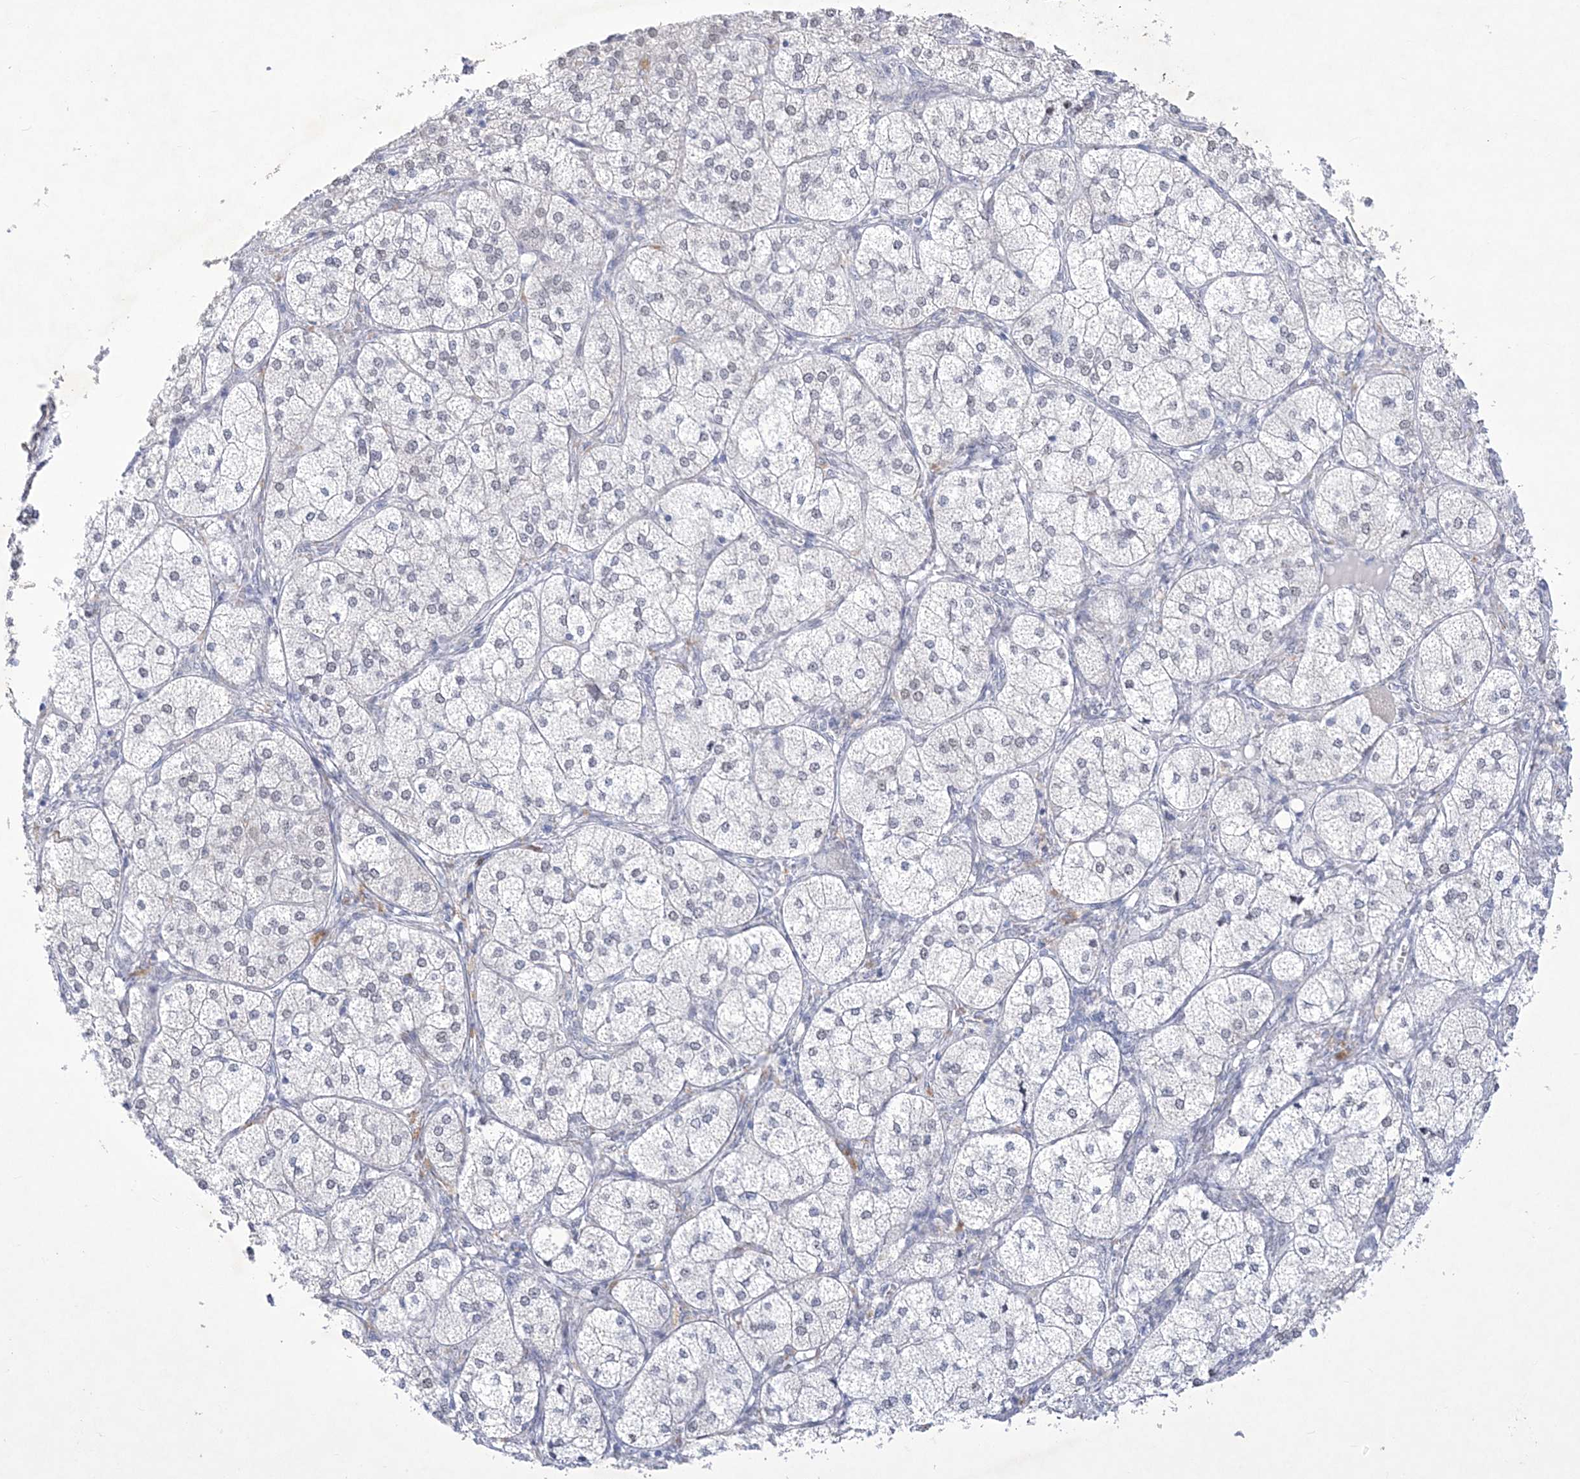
{"staining": {"intensity": "weak", "quantity": "<25%", "location": "nuclear"}, "tissue": "adrenal gland", "cell_type": "Glandular cells", "image_type": "normal", "snomed": [{"axis": "morphology", "description": "Normal tissue, NOS"}, {"axis": "topography", "description": "Adrenal gland"}], "caption": "This is an IHC histopathology image of unremarkable adrenal gland. There is no expression in glandular cells.", "gene": "WDR27", "patient": {"sex": "female", "age": 61}}